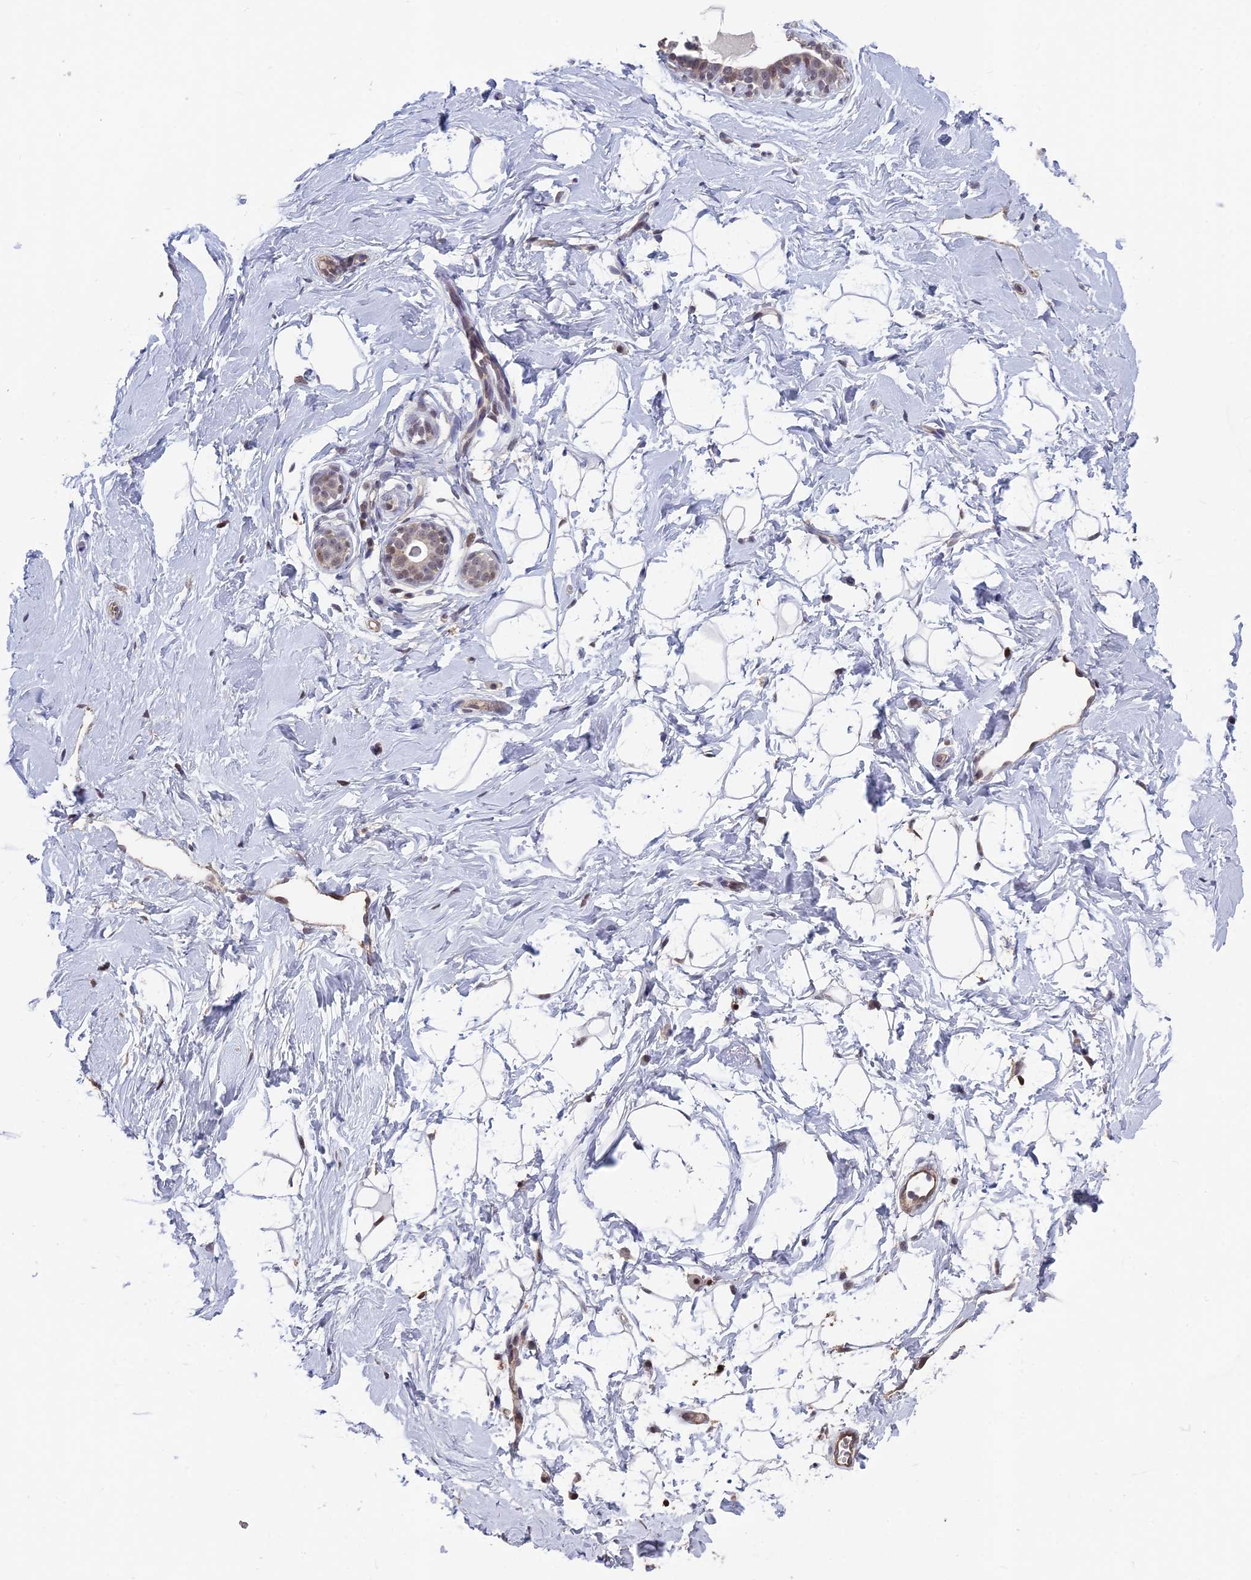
{"staining": {"intensity": "negative", "quantity": "none", "location": "none"}, "tissue": "breast", "cell_type": "Adipocytes", "image_type": "normal", "snomed": [{"axis": "morphology", "description": "Normal tissue, NOS"}, {"axis": "morphology", "description": "Adenoma, NOS"}, {"axis": "topography", "description": "Breast"}], "caption": "The image displays no significant expression in adipocytes of breast.", "gene": "MT", "patient": {"sex": "female", "age": 23}}